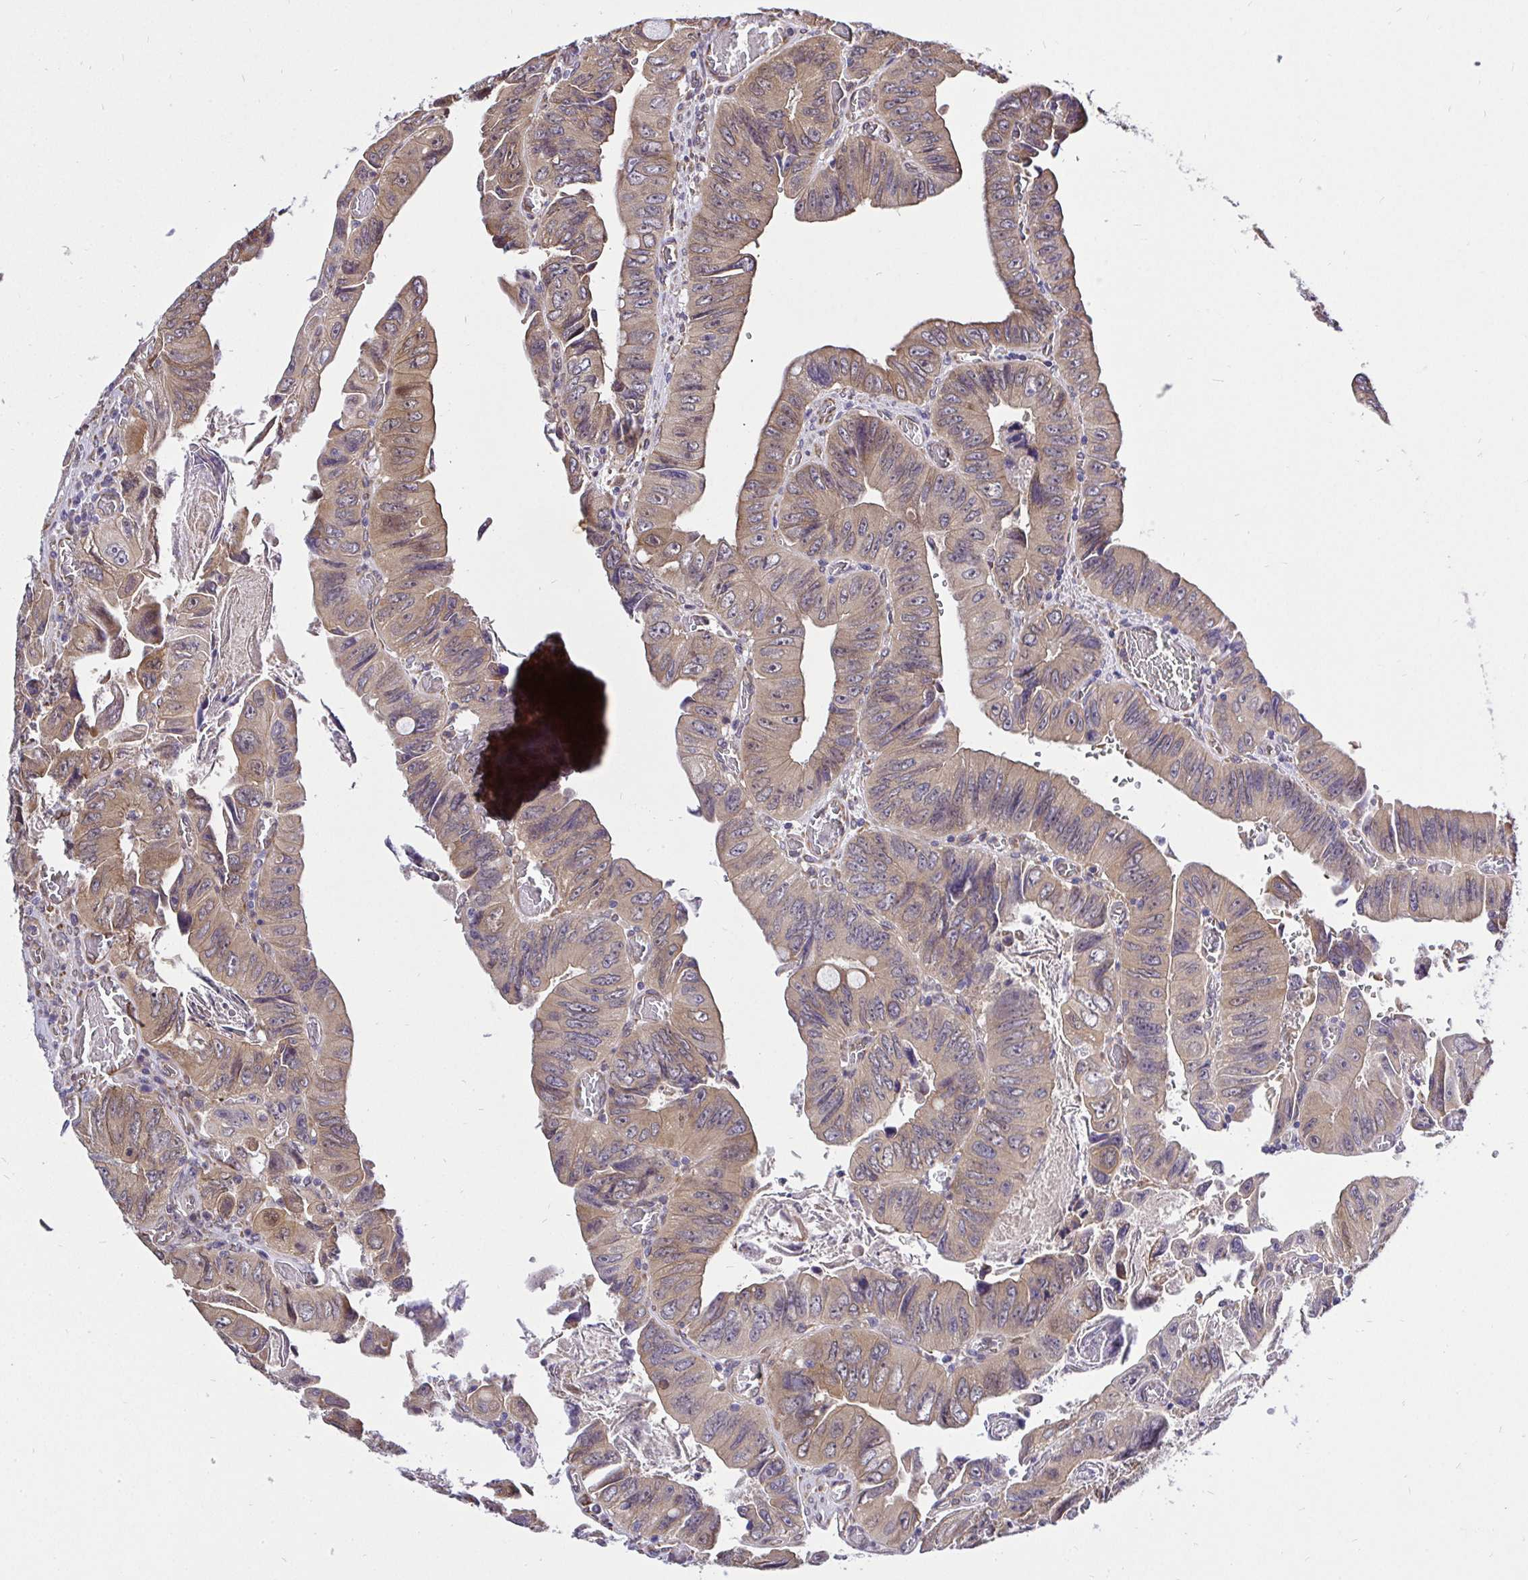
{"staining": {"intensity": "weak", "quantity": ">75%", "location": "cytoplasmic/membranous"}, "tissue": "colorectal cancer", "cell_type": "Tumor cells", "image_type": "cancer", "snomed": [{"axis": "morphology", "description": "Adenocarcinoma, NOS"}, {"axis": "topography", "description": "Colon"}], "caption": "Colorectal cancer stained with a protein marker shows weak staining in tumor cells.", "gene": "CCDC122", "patient": {"sex": "female", "age": 84}}